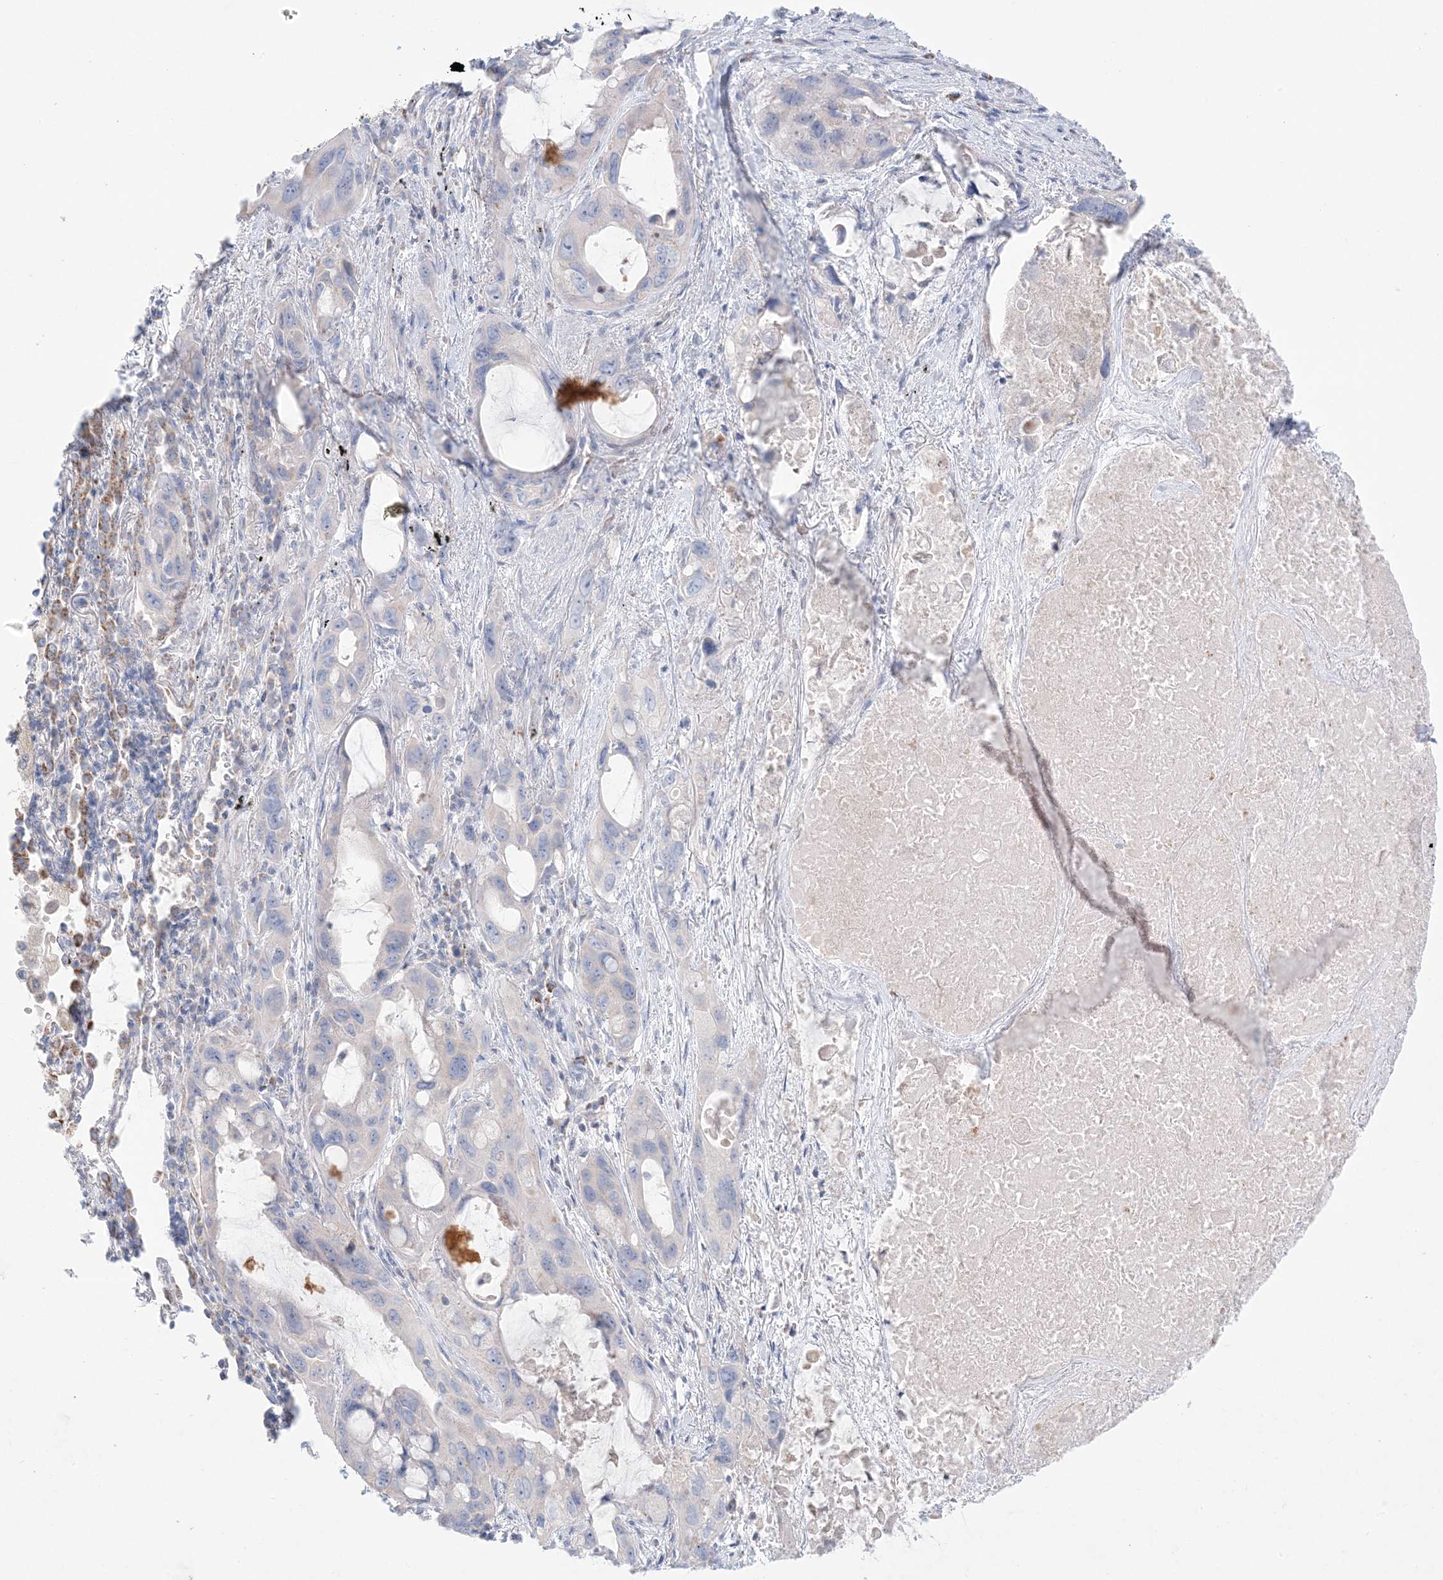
{"staining": {"intensity": "negative", "quantity": "none", "location": "none"}, "tissue": "lung cancer", "cell_type": "Tumor cells", "image_type": "cancer", "snomed": [{"axis": "morphology", "description": "Squamous cell carcinoma, NOS"}, {"axis": "topography", "description": "Lung"}], "caption": "The image reveals no significant positivity in tumor cells of lung squamous cell carcinoma. (Brightfield microscopy of DAB IHC at high magnification).", "gene": "KCTD6", "patient": {"sex": "female", "age": 73}}